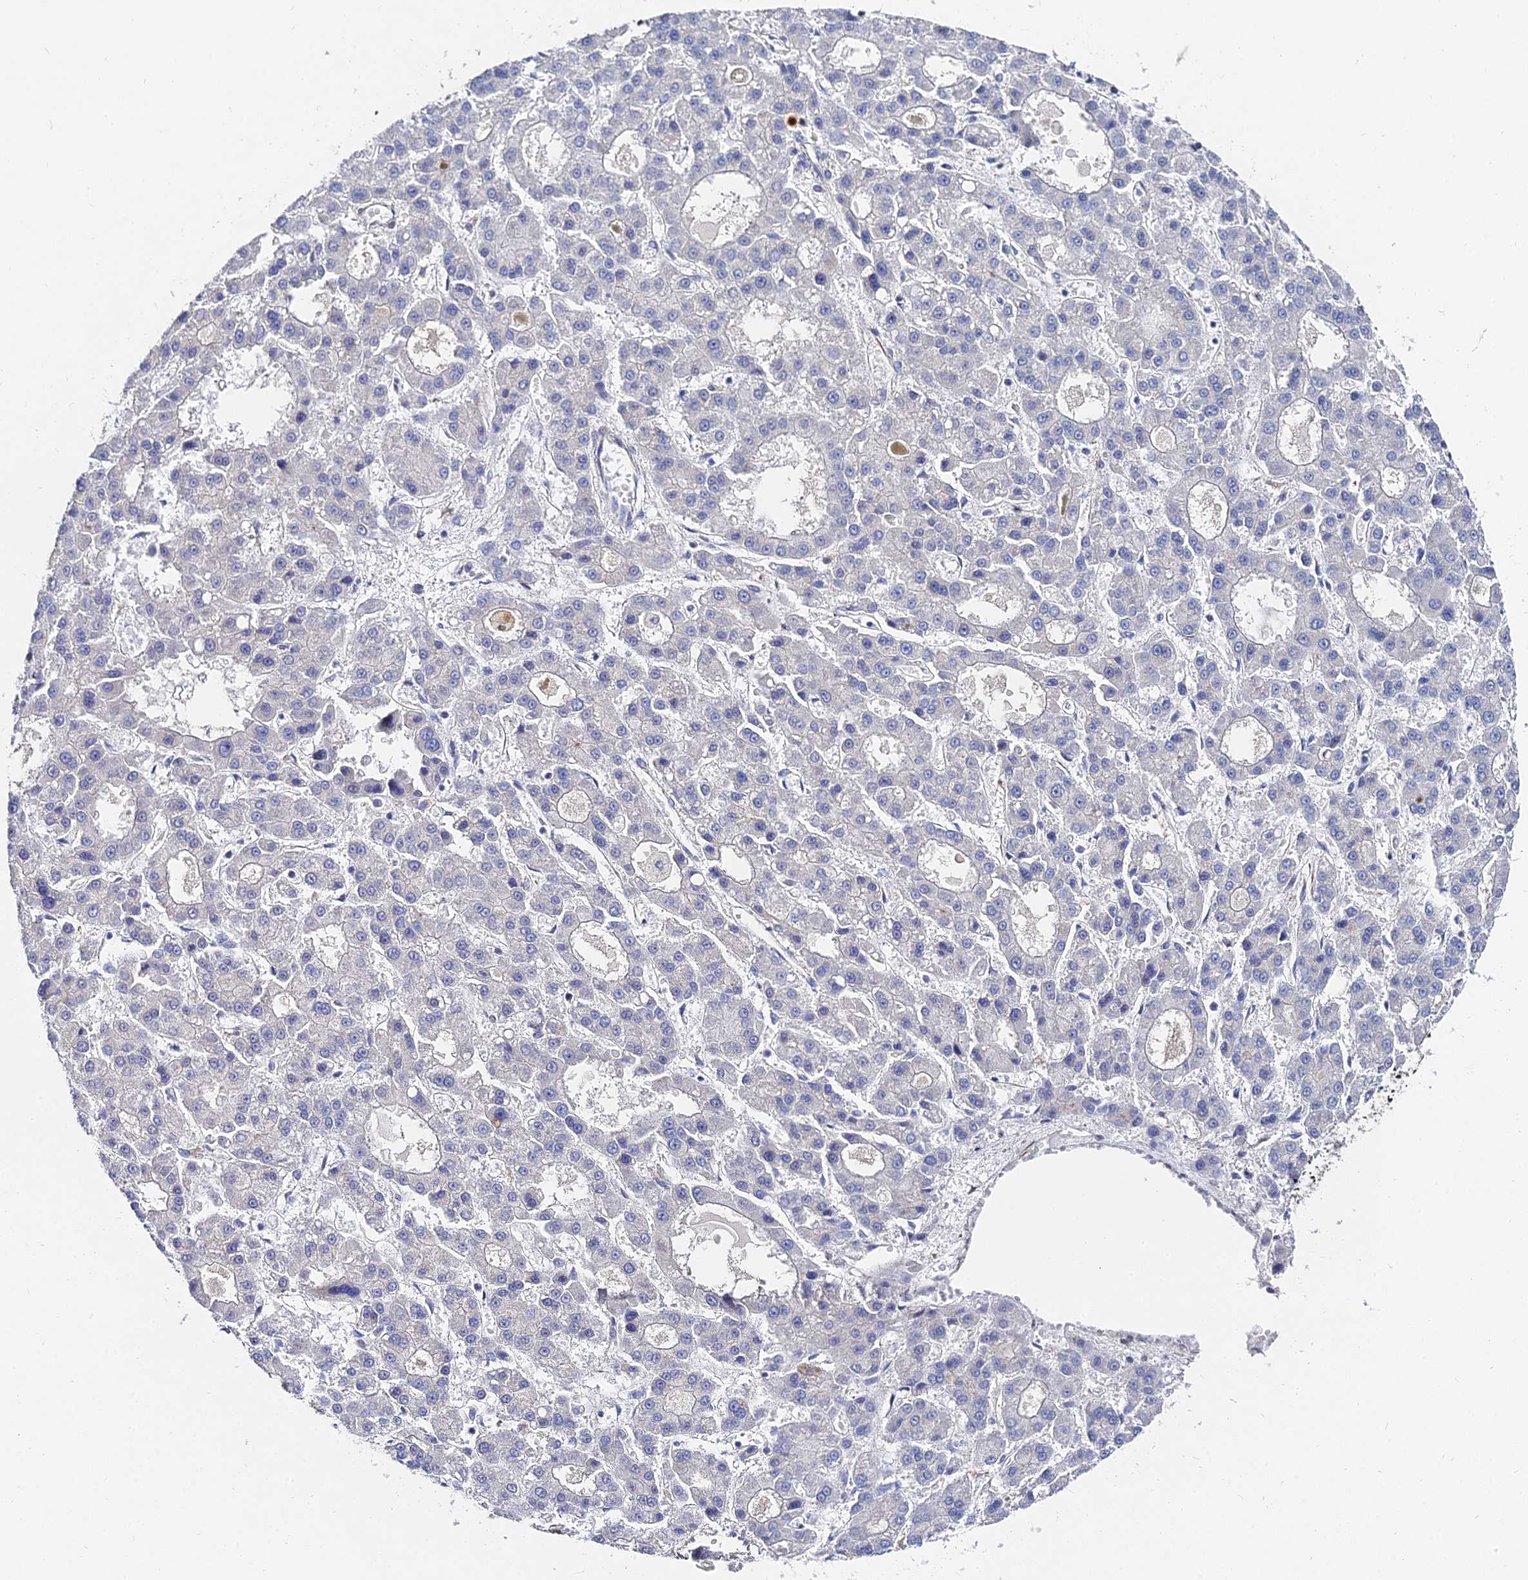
{"staining": {"intensity": "negative", "quantity": "none", "location": "none"}, "tissue": "liver cancer", "cell_type": "Tumor cells", "image_type": "cancer", "snomed": [{"axis": "morphology", "description": "Carcinoma, Hepatocellular, NOS"}, {"axis": "topography", "description": "Liver"}], "caption": "Histopathology image shows no significant protein staining in tumor cells of hepatocellular carcinoma (liver).", "gene": "BORCS8", "patient": {"sex": "male", "age": 70}}